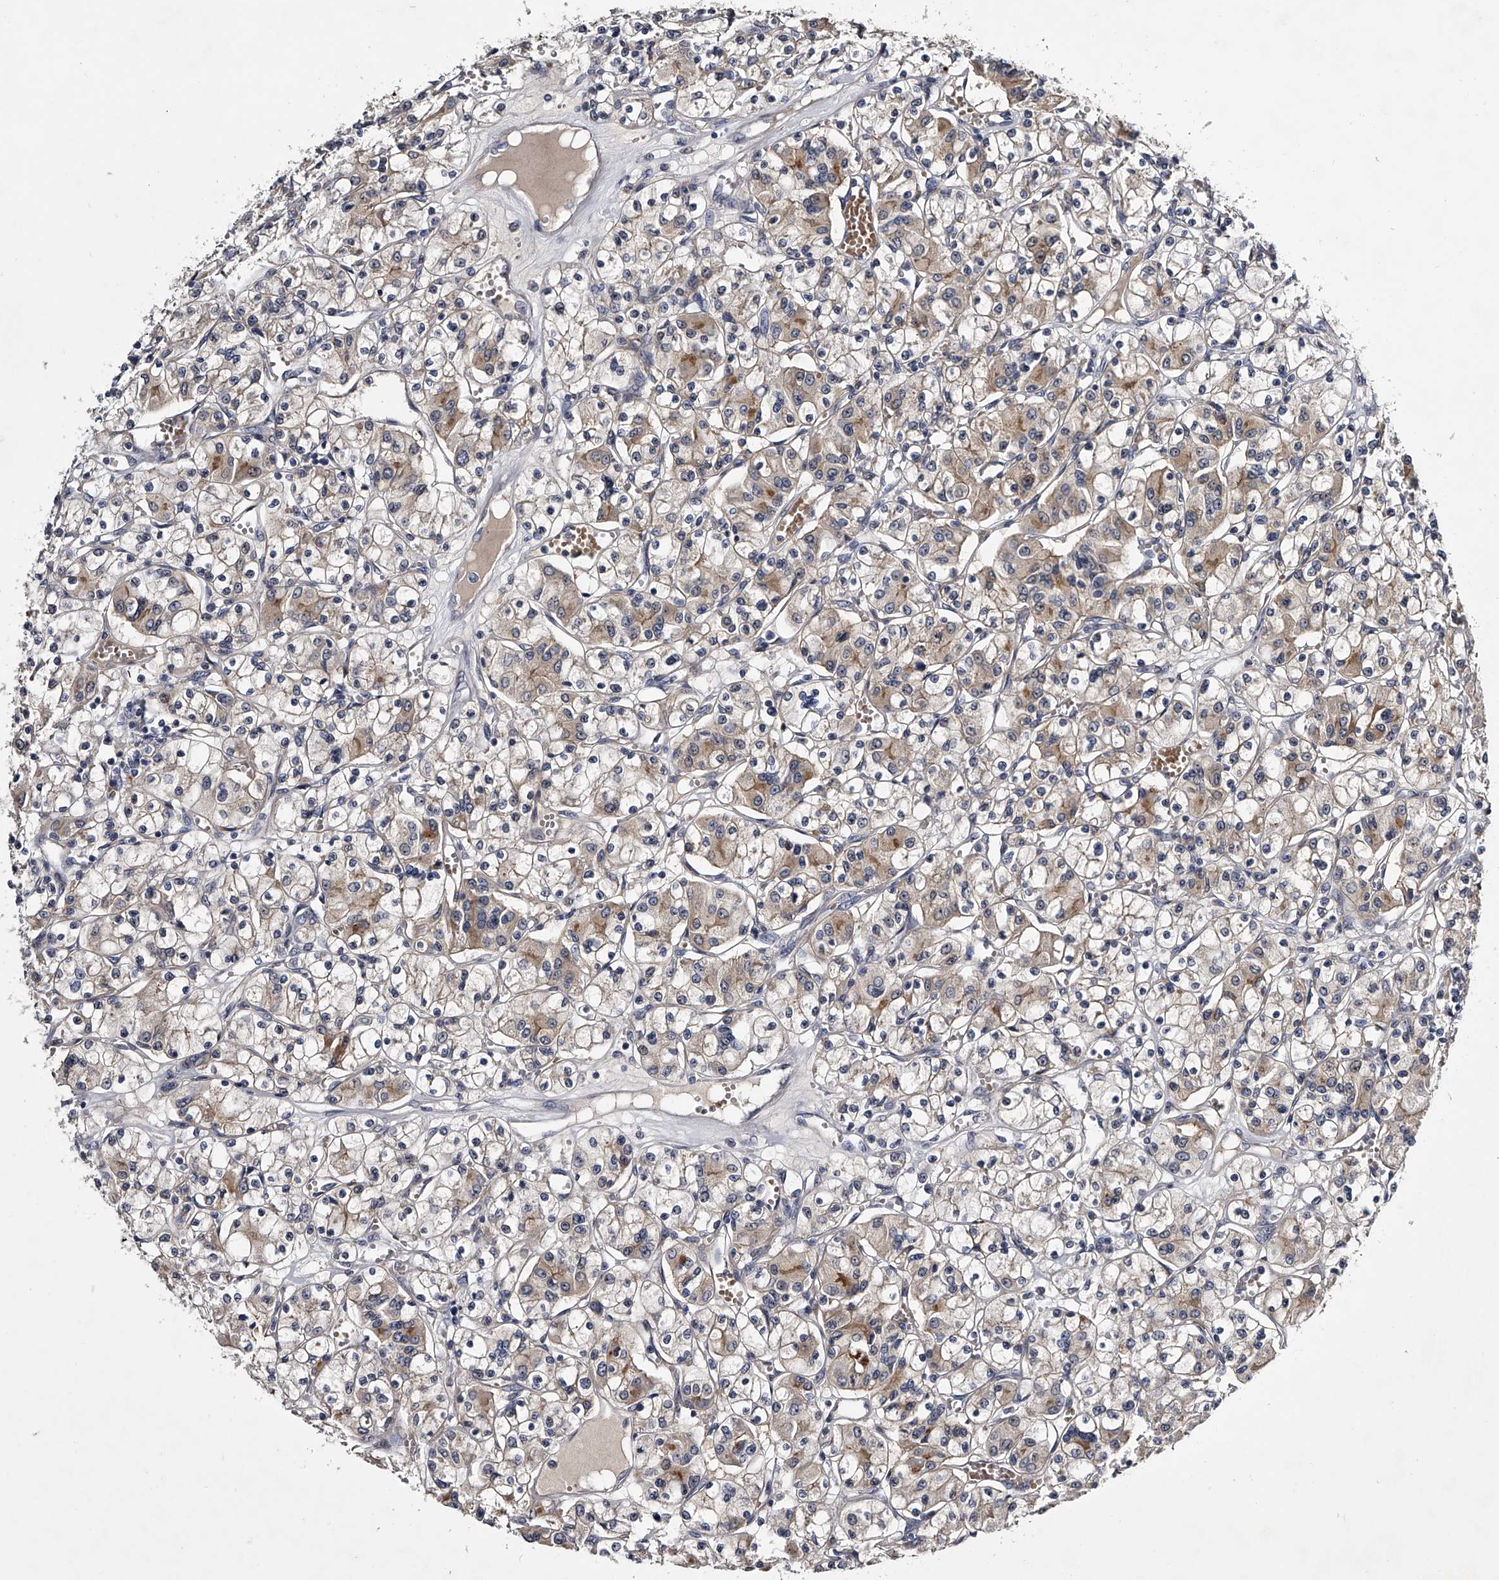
{"staining": {"intensity": "weak", "quantity": "<25%", "location": "cytoplasmic/membranous,nuclear"}, "tissue": "renal cancer", "cell_type": "Tumor cells", "image_type": "cancer", "snomed": [{"axis": "morphology", "description": "Adenocarcinoma, NOS"}, {"axis": "topography", "description": "Kidney"}], "caption": "Tumor cells are negative for brown protein staining in adenocarcinoma (renal). (DAB immunohistochemistry with hematoxylin counter stain).", "gene": "MDN1", "patient": {"sex": "female", "age": 59}}